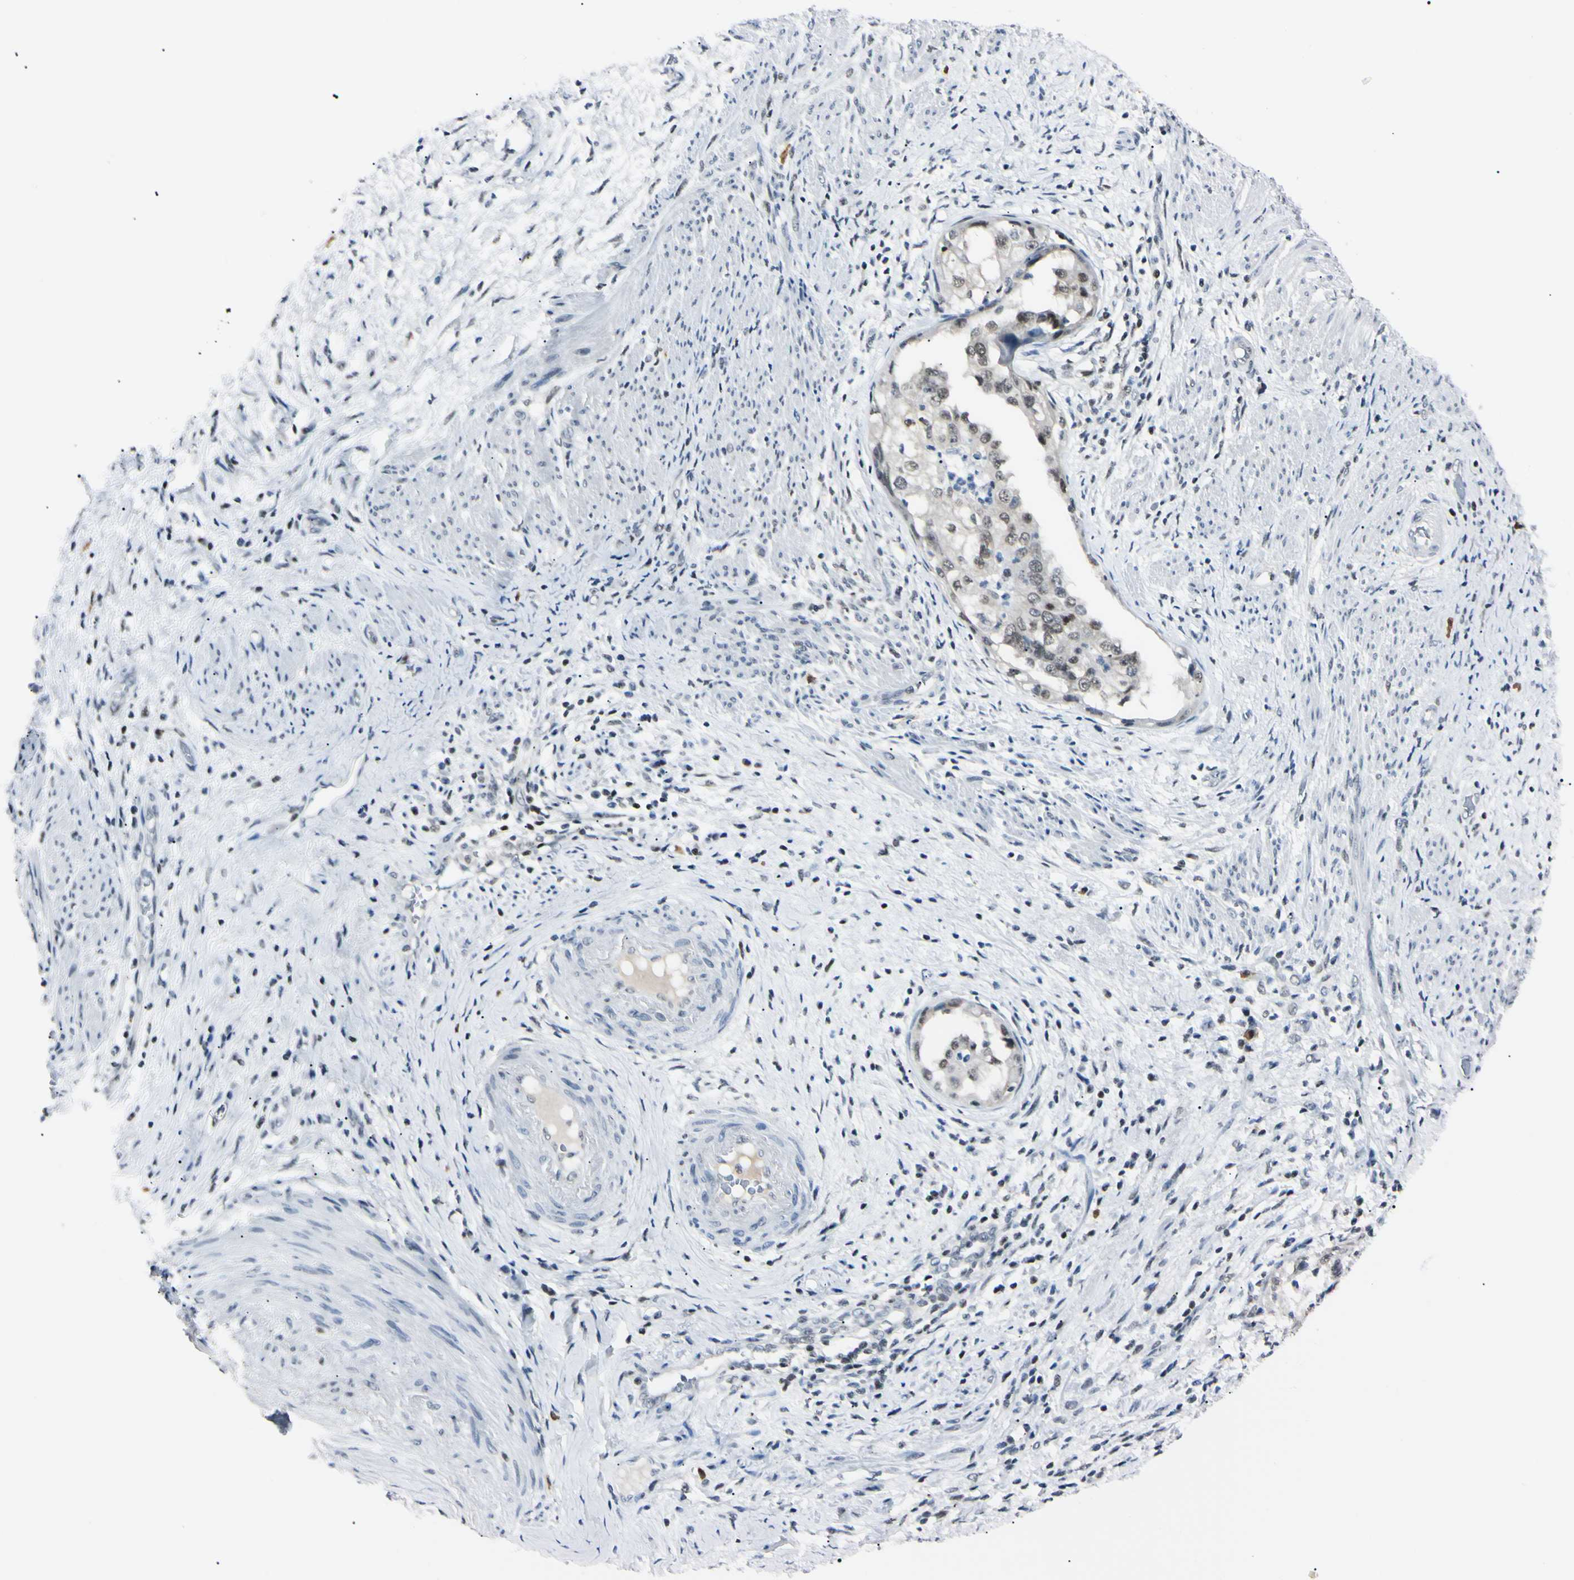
{"staining": {"intensity": "weak", "quantity": "25%-75%", "location": "nuclear"}, "tissue": "endometrial cancer", "cell_type": "Tumor cells", "image_type": "cancer", "snomed": [{"axis": "morphology", "description": "Adenocarcinoma, NOS"}, {"axis": "topography", "description": "Endometrium"}], "caption": "Endometrial cancer (adenocarcinoma) stained with immunohistochemistry (IHC) demonstrates weak nuclear staining in about 25%-75% of tumor cells.", "gene": "C1orf174", "patient": {"sex": "female", "age": 85}}